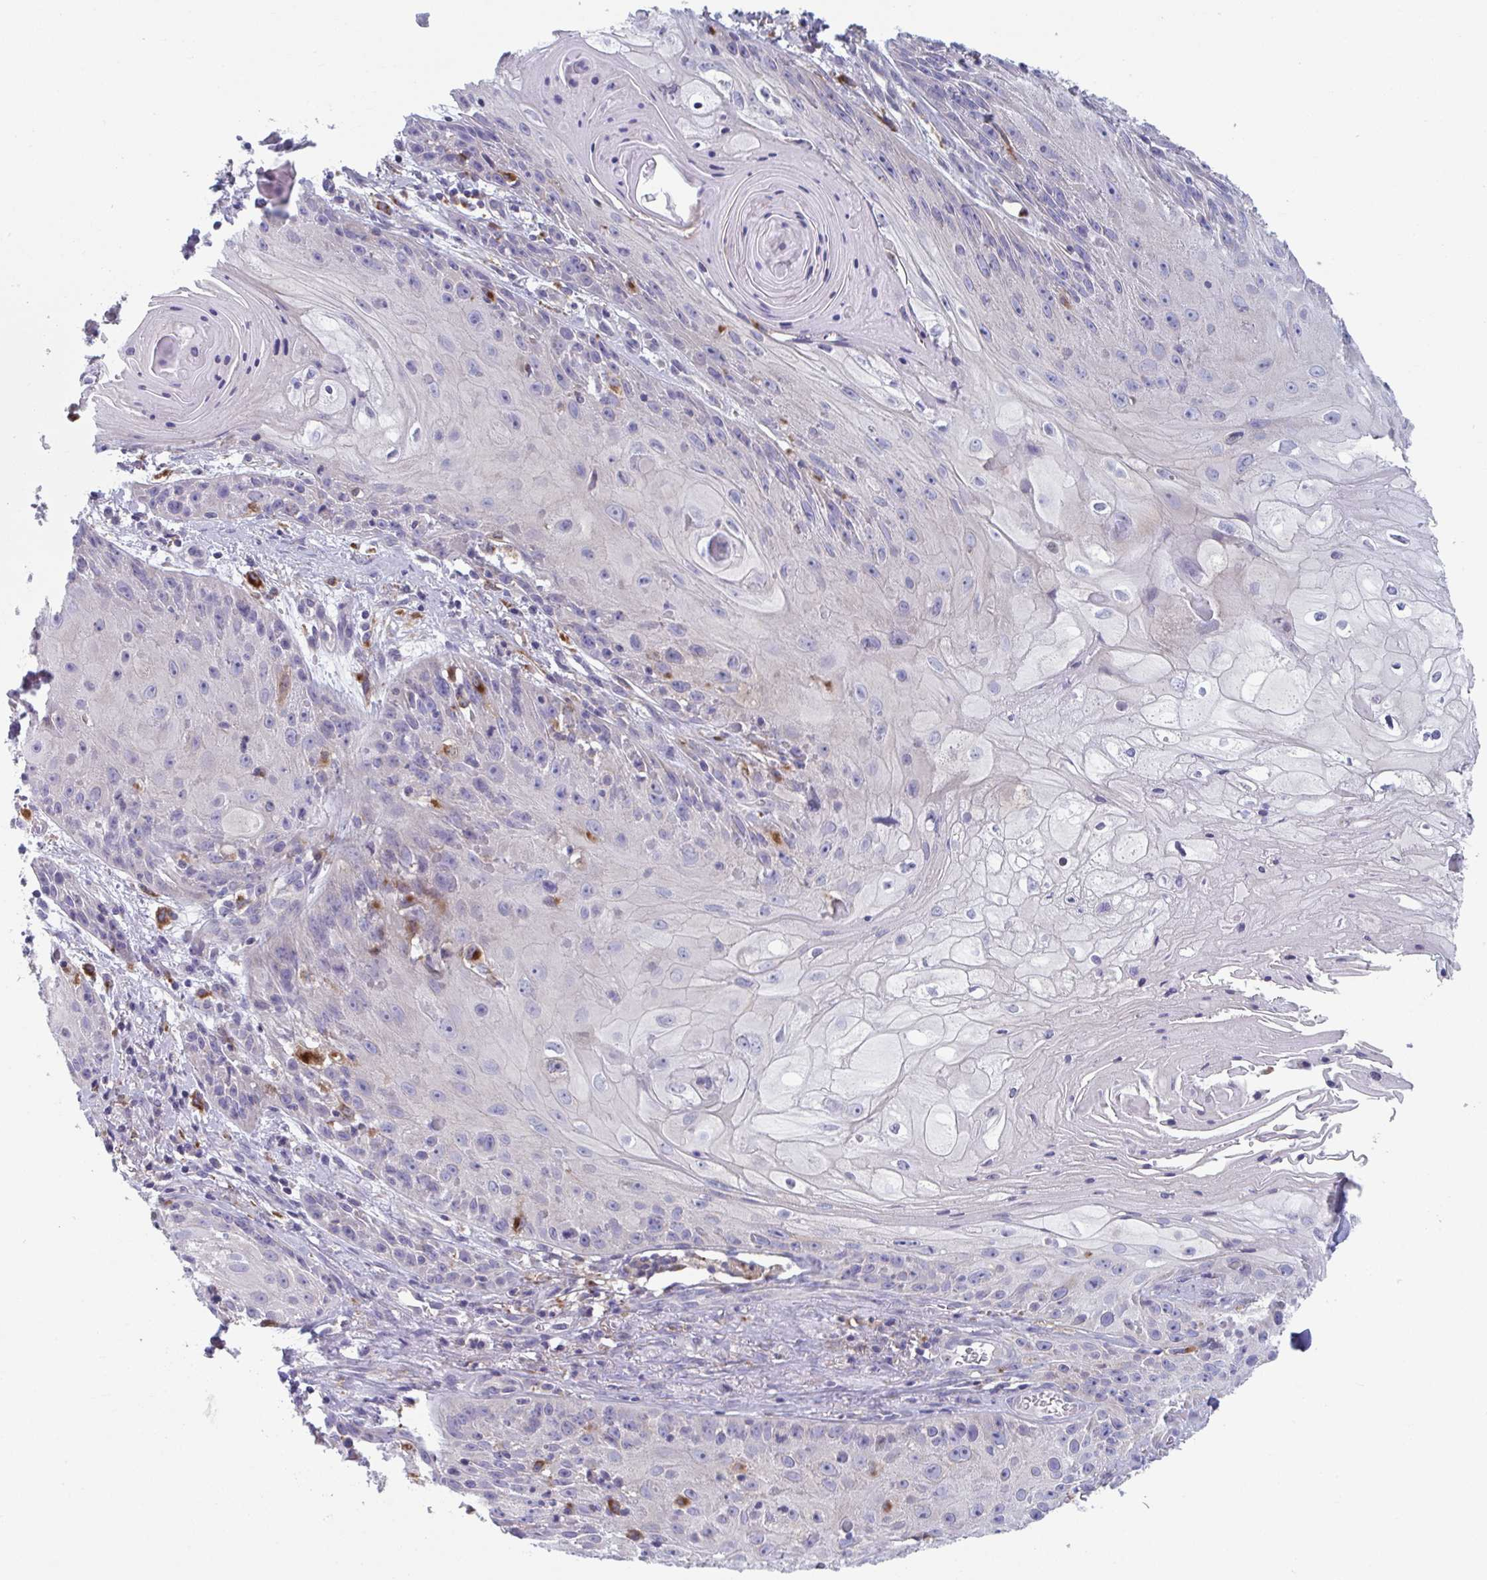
{"staining": {"intensity": "negative", "quantity": "none", "location": "none"}, "tissue": "skin cancer", "cell_type": "Tumor cells", "image_type": "cancer", "snomed": [{"axis": "morphology", "description": "Squamous cell carcinoma, NOS"}, {"axis": "topography", "description": "Skin"}, {"axis": "topography", "description": "Vulva"}], "caption": "Immunohistochemistry (IHC) micrograph of neoplastic tissue: squamous cell carcinoma (skin) stained with DAB displays no significant protein expression in tumor cells.", "gene": "NIPSNAP1", "patient": {"sex": "female", "age": 76}}